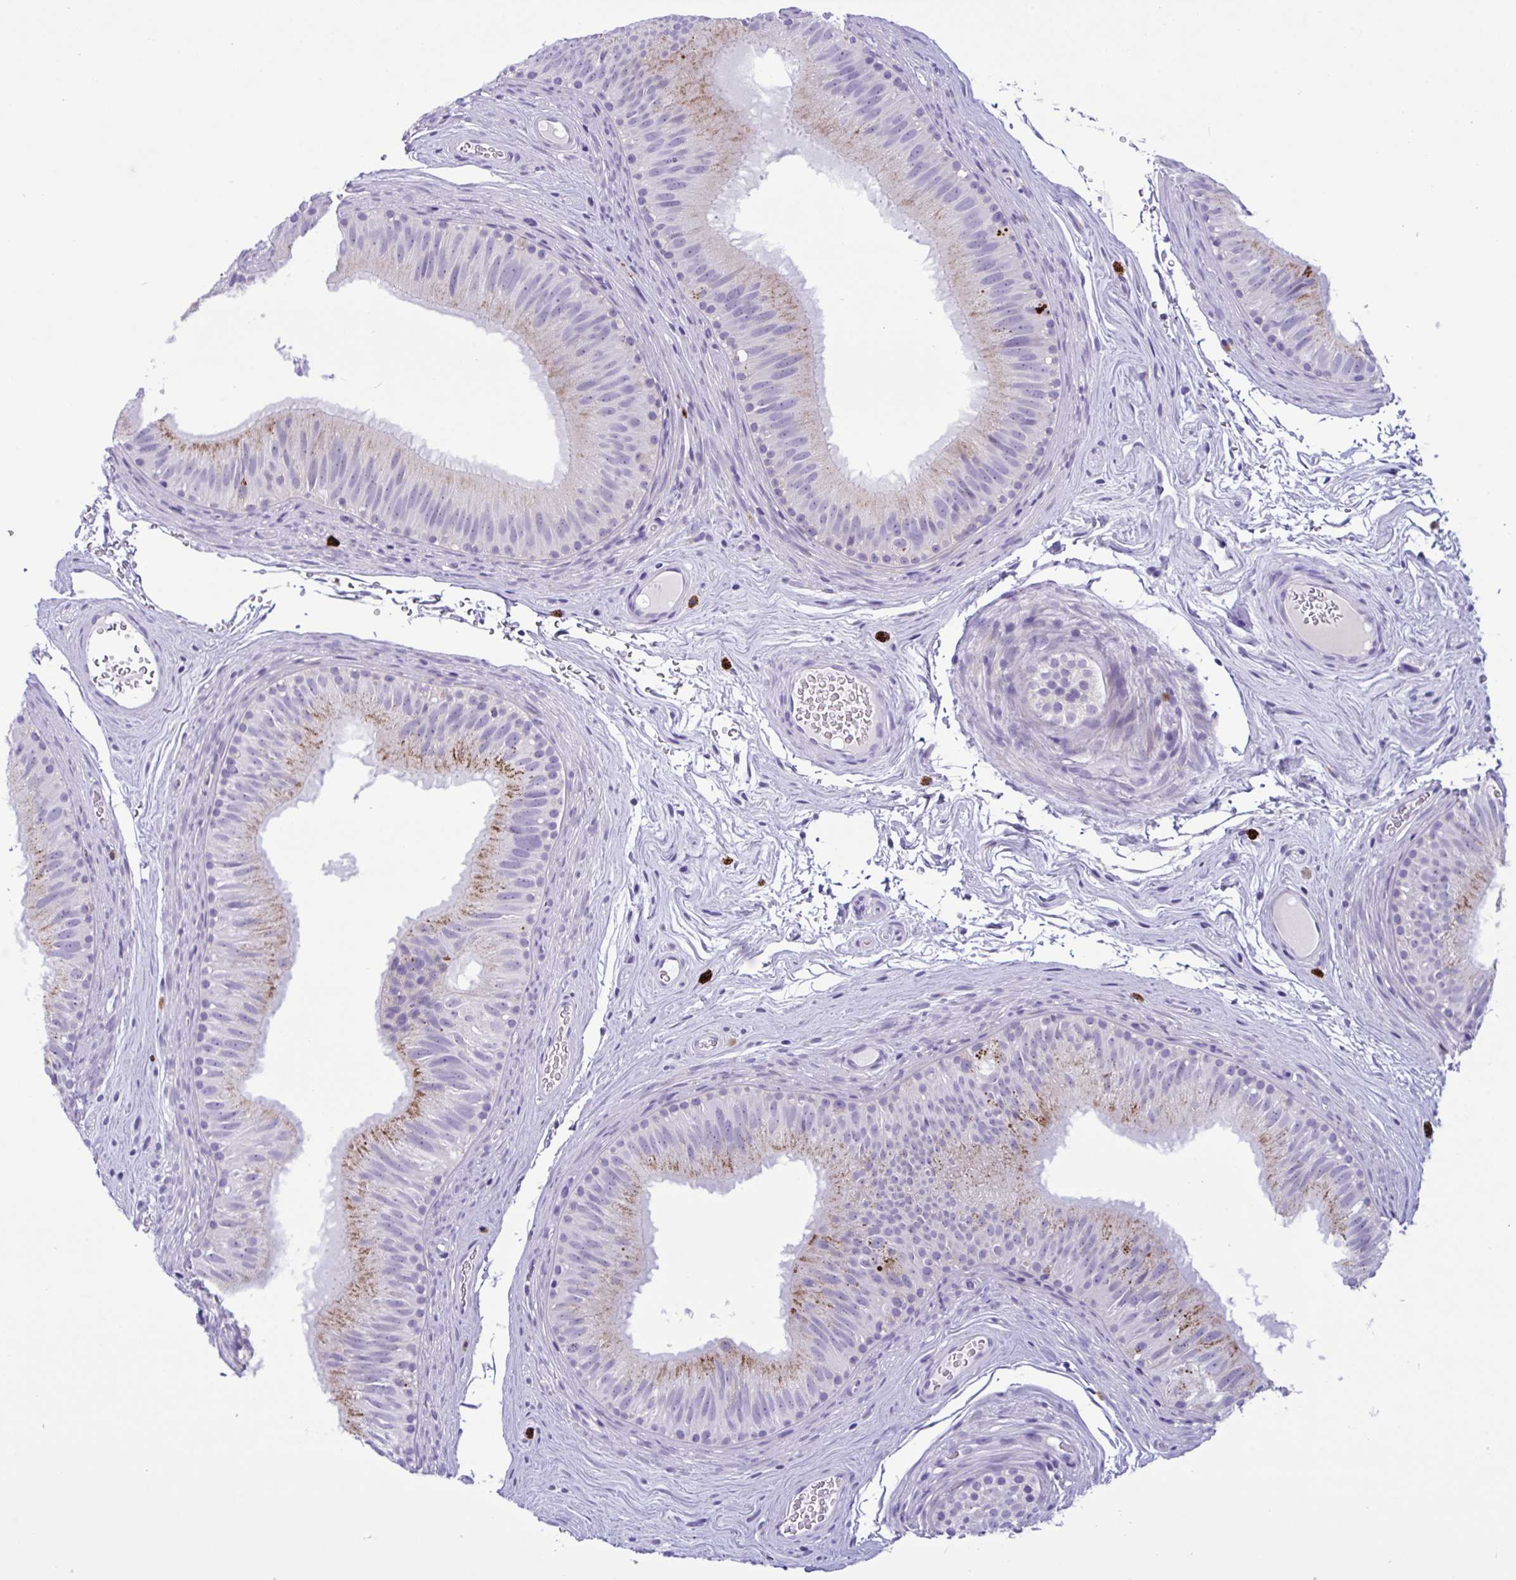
{"staining": {"intensity": "weak", "quantity": "25%-75%", "location": "cytoplasmic/membranous"}, "tissue": "epididymis", "cell_type": "Glandular cells", "image_type": "normal", "snomed": [{"axis": "morphology", "description": "Normal tissue, NOS"}, {"axis": "topography", "description": "Epididymis"}], "caption": "Immunohistochemistry (IHC) histopathology image of unremarkable human epididymis stained for a protein (brown), which demonstrates low levels of weak cytoplasmic/membranous positivity in approximately 25%-75% of glandular cells.", "gene": "SREBF1", "patient": {"sex": "male", "age": 44}}